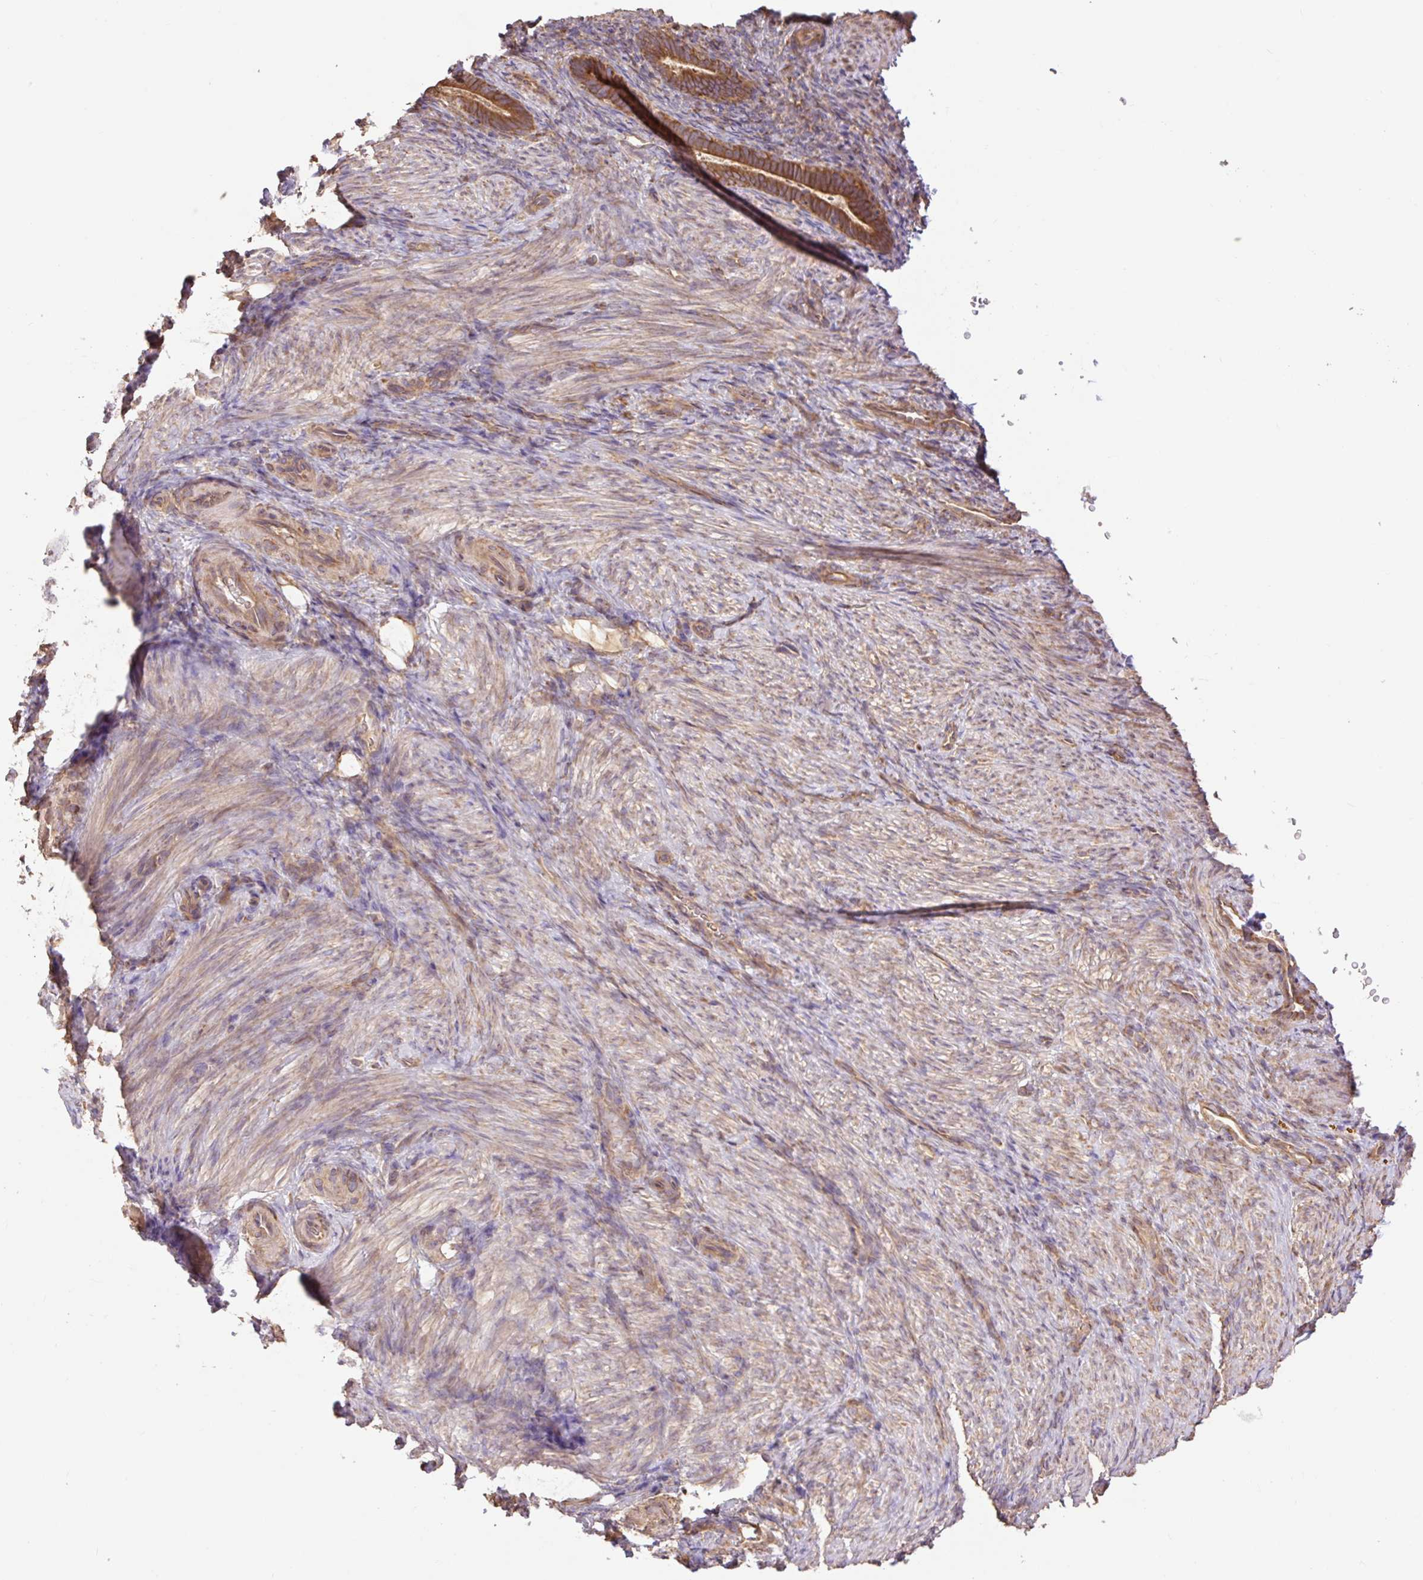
{"staining": {"intensity": "weak", "quantity": "<25%", "location": "cytoplasmic/membranous"}, "tissue": "endometrium", "cell_type": "Cells in endometrial stroma", "image_type": "normal", "snomed": [{"axis": "morphology", "description": "Normal tissue, NOS"}, {"axis": "topography", "description": "Endometrium"}], "caption": "High magnification brightfield microscopy of normal endometrium stained with DAB (brown) and counterstained with hematoxylin (blue): cells in endometrial stroma show no significant staining. (DAB IHC, high magnification).", "gene": "DESI1", "patient": {"sex": "female", "age": 34}}